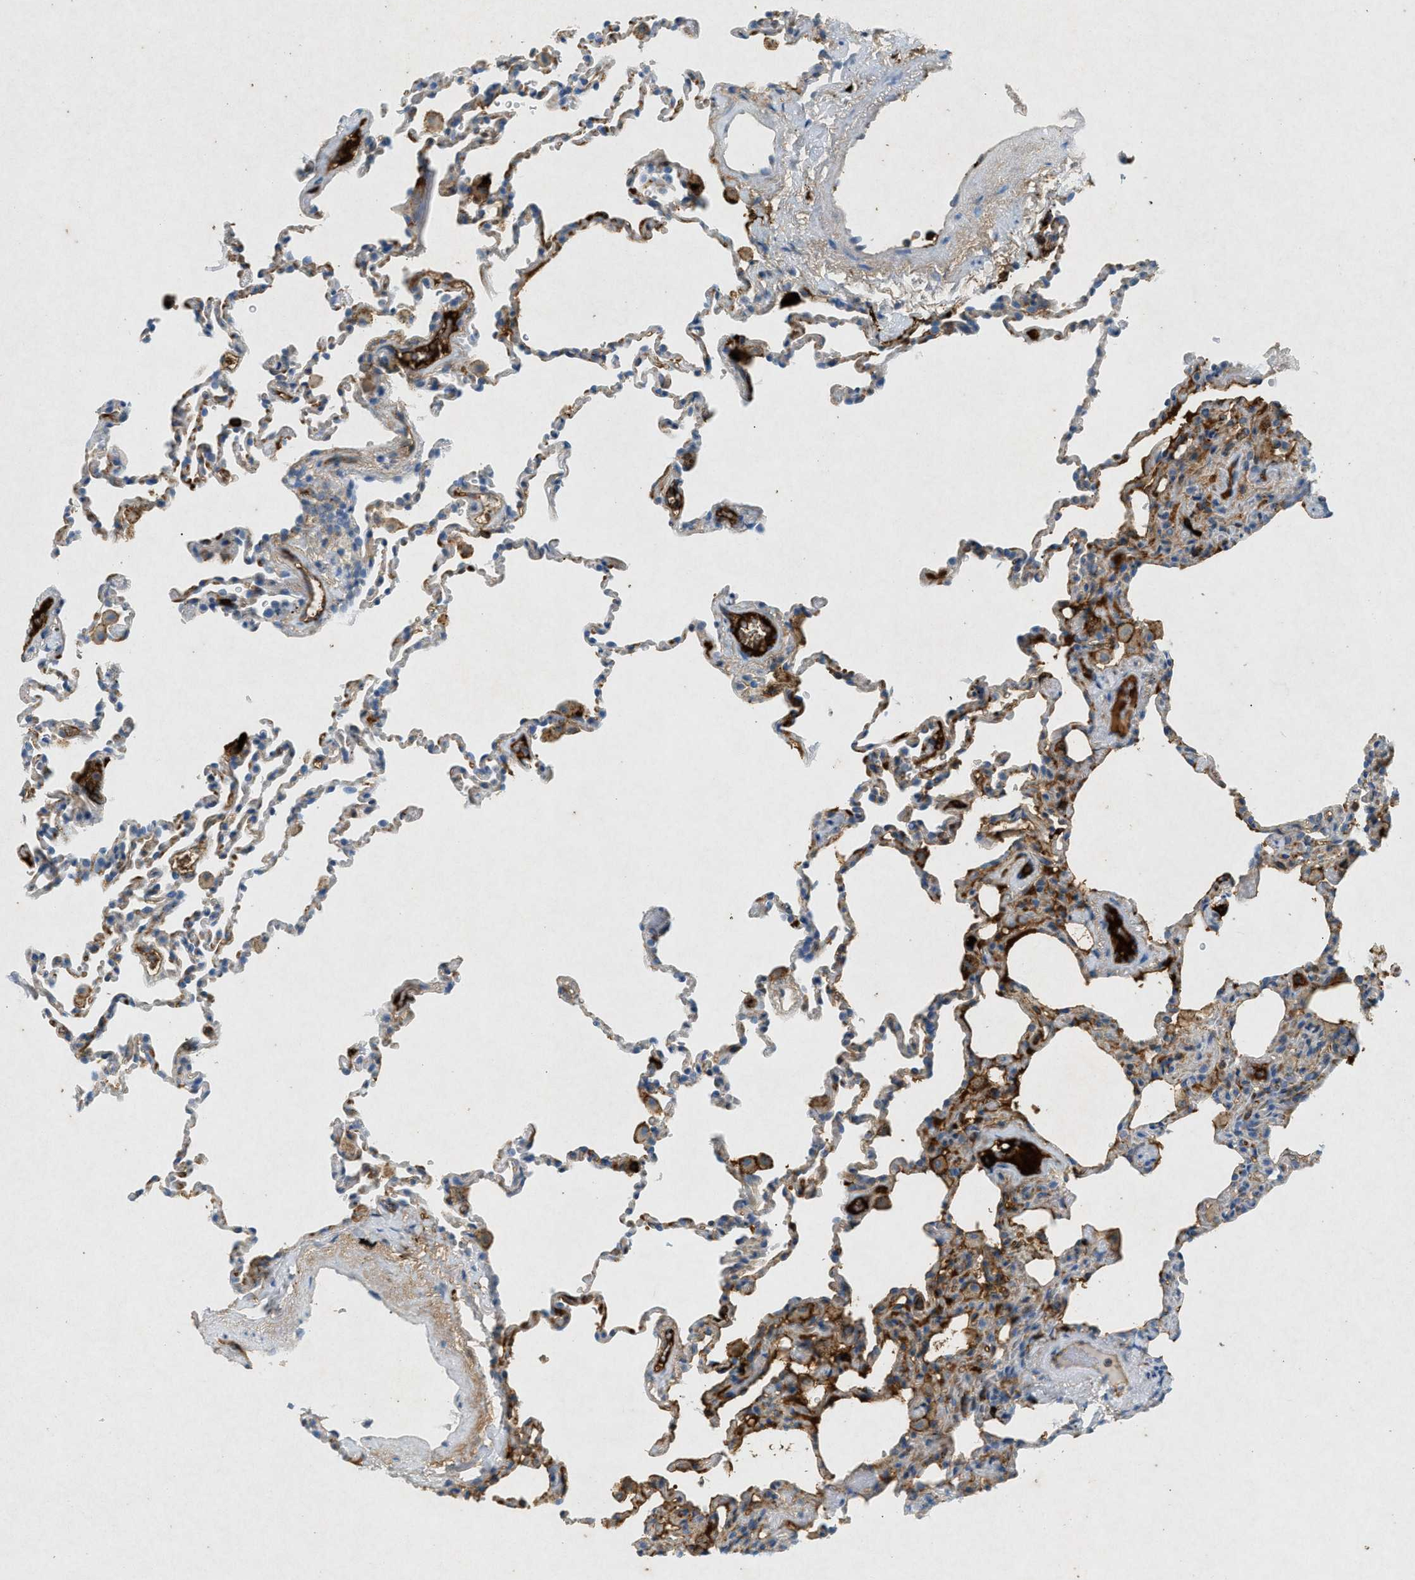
{"staining": {"intensity": "moderate", "quantity": "25%-75%", "location": "cytoplasmic/membranous"}, "tissue": "lung", "cell_type": "Alveolar cells", "image_type": "normal", "snomed": [{"axis": "morphology", "description": "Normal tissue, NOS"}, {"axis": "topography", "description": "Lung"}], "caption": "Unremarkable lung reveals moderate cytoplasmic/membranous staining in approximately 25%-75% of alveolar cells, visualized by immunohistochemistry.", "gene": "F2", "patient": {"sex": "male", "age": 59}}